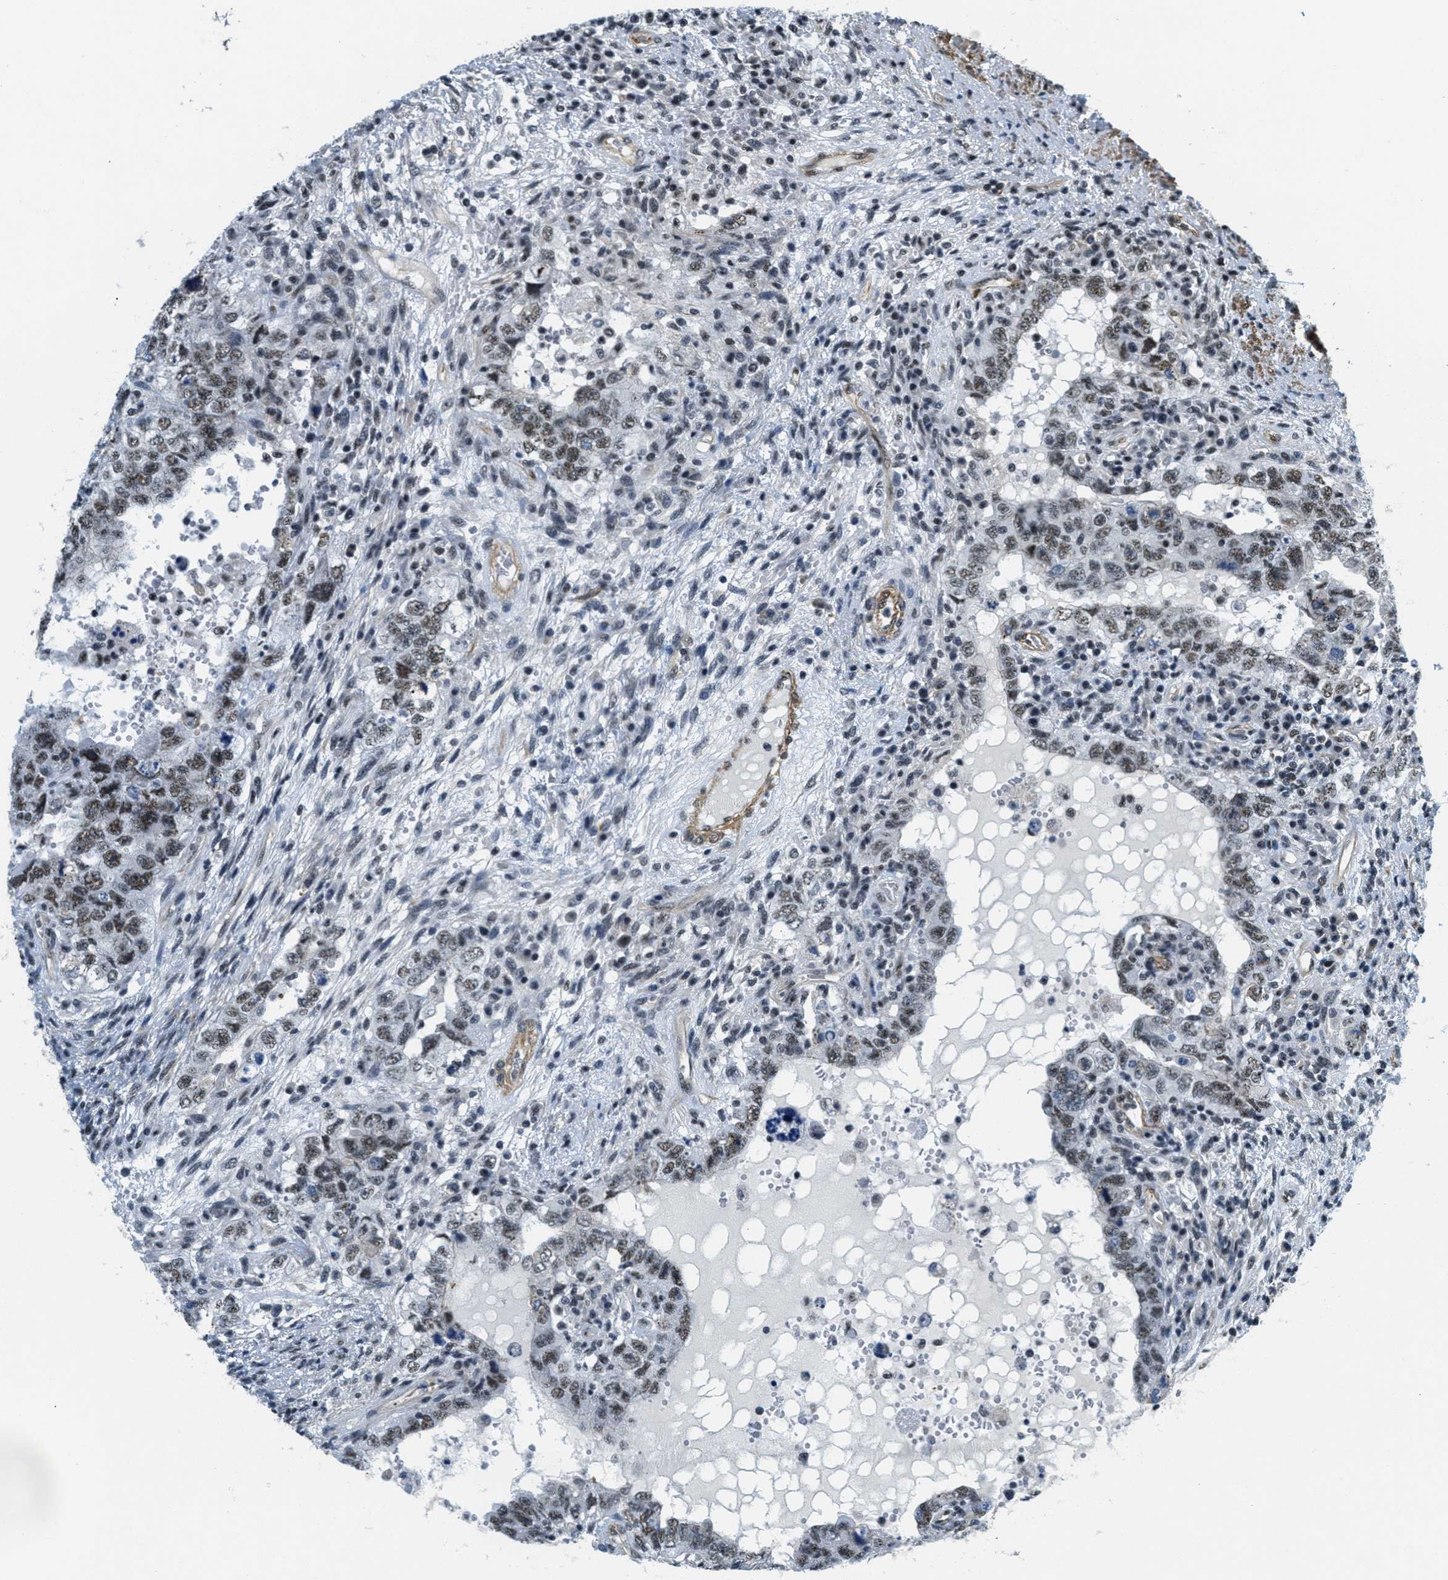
{"staining": {"intensity": "moderate", "quantity": ">75%", "location": "nuclear"}, "tissue": "testis cancer", "cell_type": "Tumor cells", "image_type": "cancer", "snomed": [{"axis": "morphology", "description": "Carcinoma, Embryonal, NOS"}, {"axis": "topography", "description": "Testis"}], "caption": "Human embryonal carcinoma (testis) stained with a brown dye demonstrates moderate nuclear positive expression in approximately >75% of tumor cells.", "gene": "CFAP36", "patient": {"sex": "male", "age": 26}}